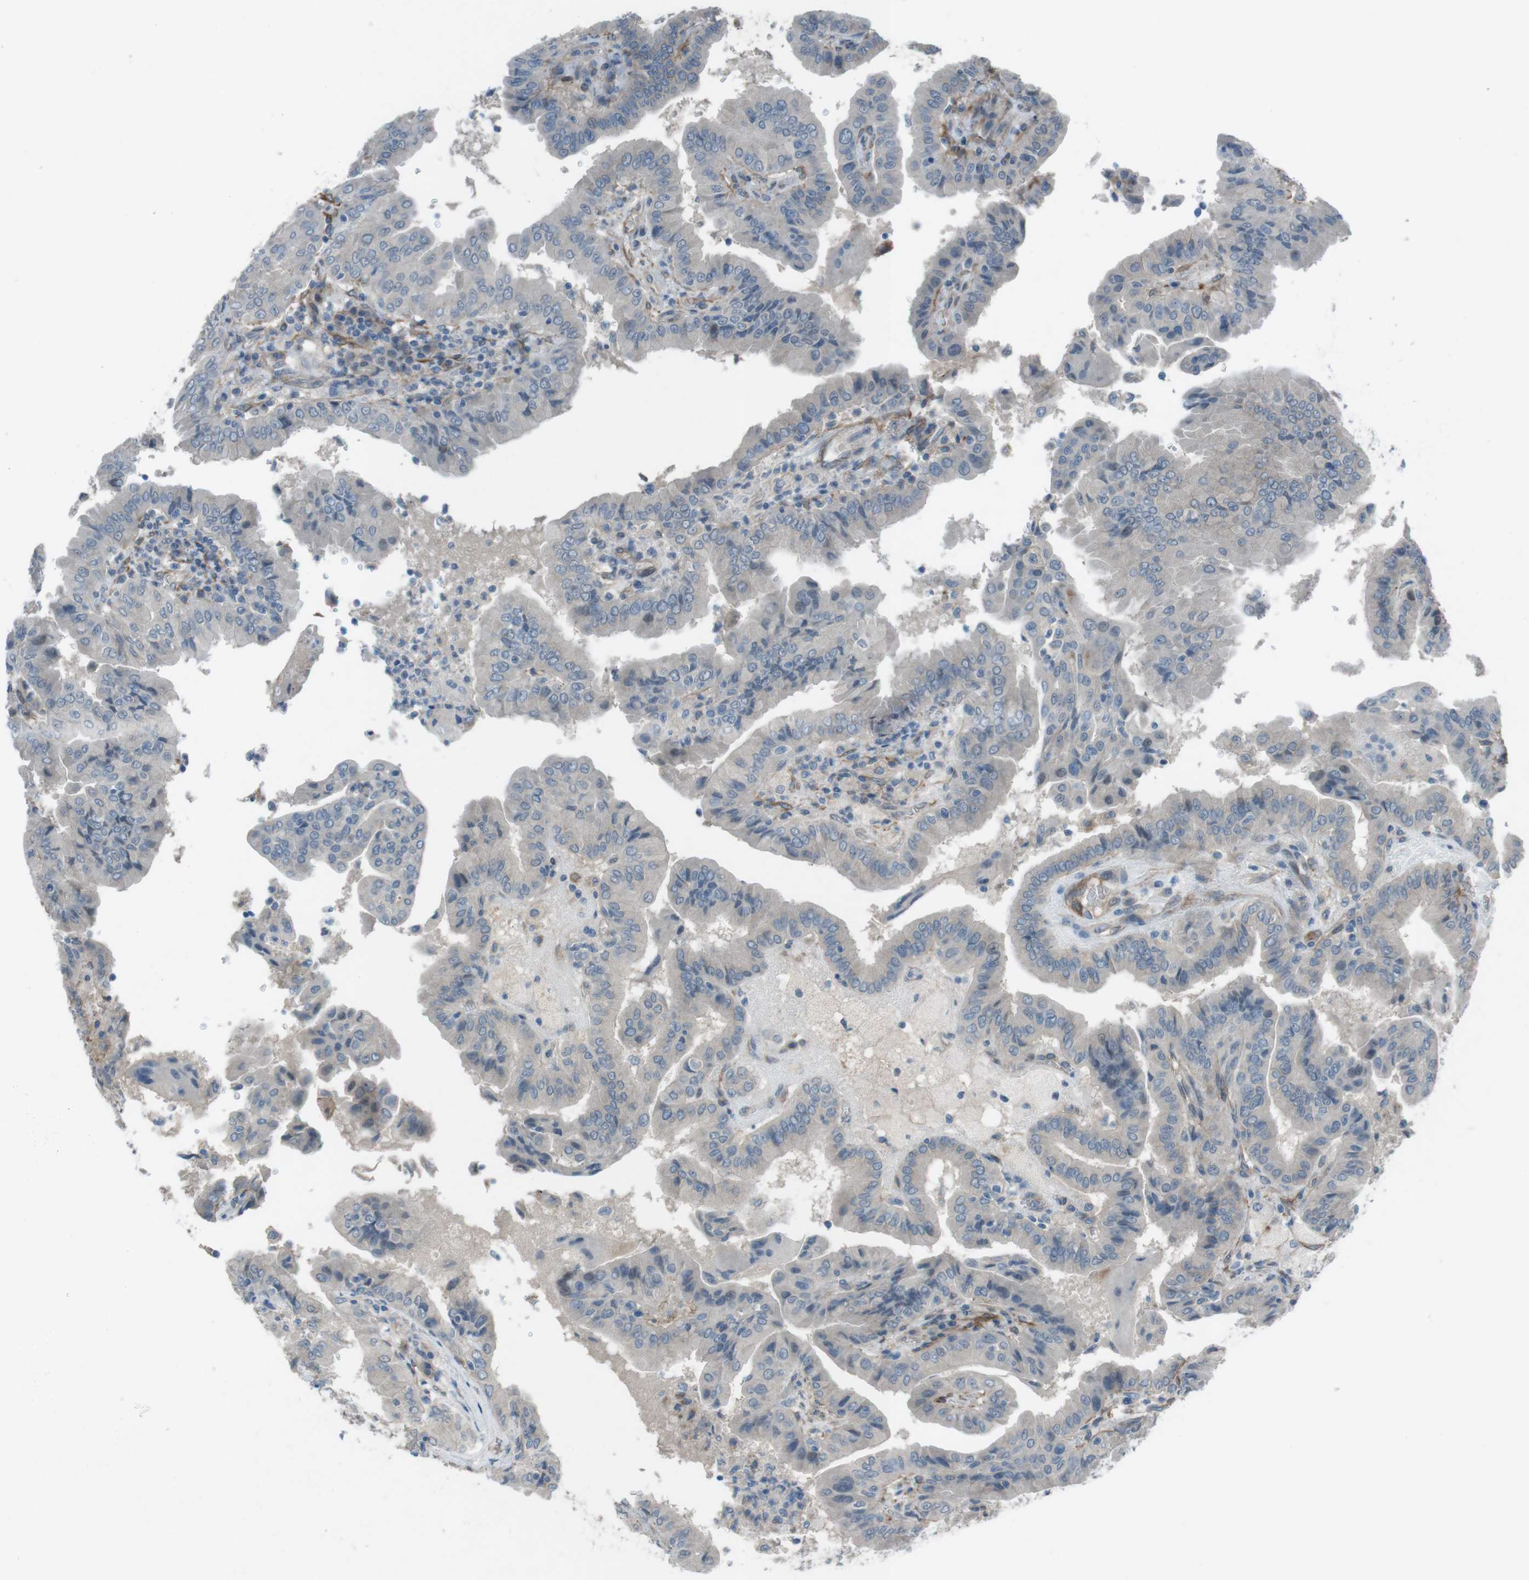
{"staining": {"intensity": "negative", "quantity": "none", "location": "none"}, "tissue": "thyroid cancer", "cell_type": "Tumor cells", "image_type": "cancer", "snomed": [{"axis": "morphology", "description": "Papillary adenocarcinoma, NOS"}, {"axis": "topography", "description": "Thyroid gland"}], "caption": "Immunohistochemistry micrograph of neoplastic tissue: papillary adenocarcinoma (thyroid) stained with DAB (3,3'-diaminobenzidine) demonstrates no significant protein positivity in tumor cells.", "gene": "ANK2", "patient": {"sex": "male", "age": 33}}